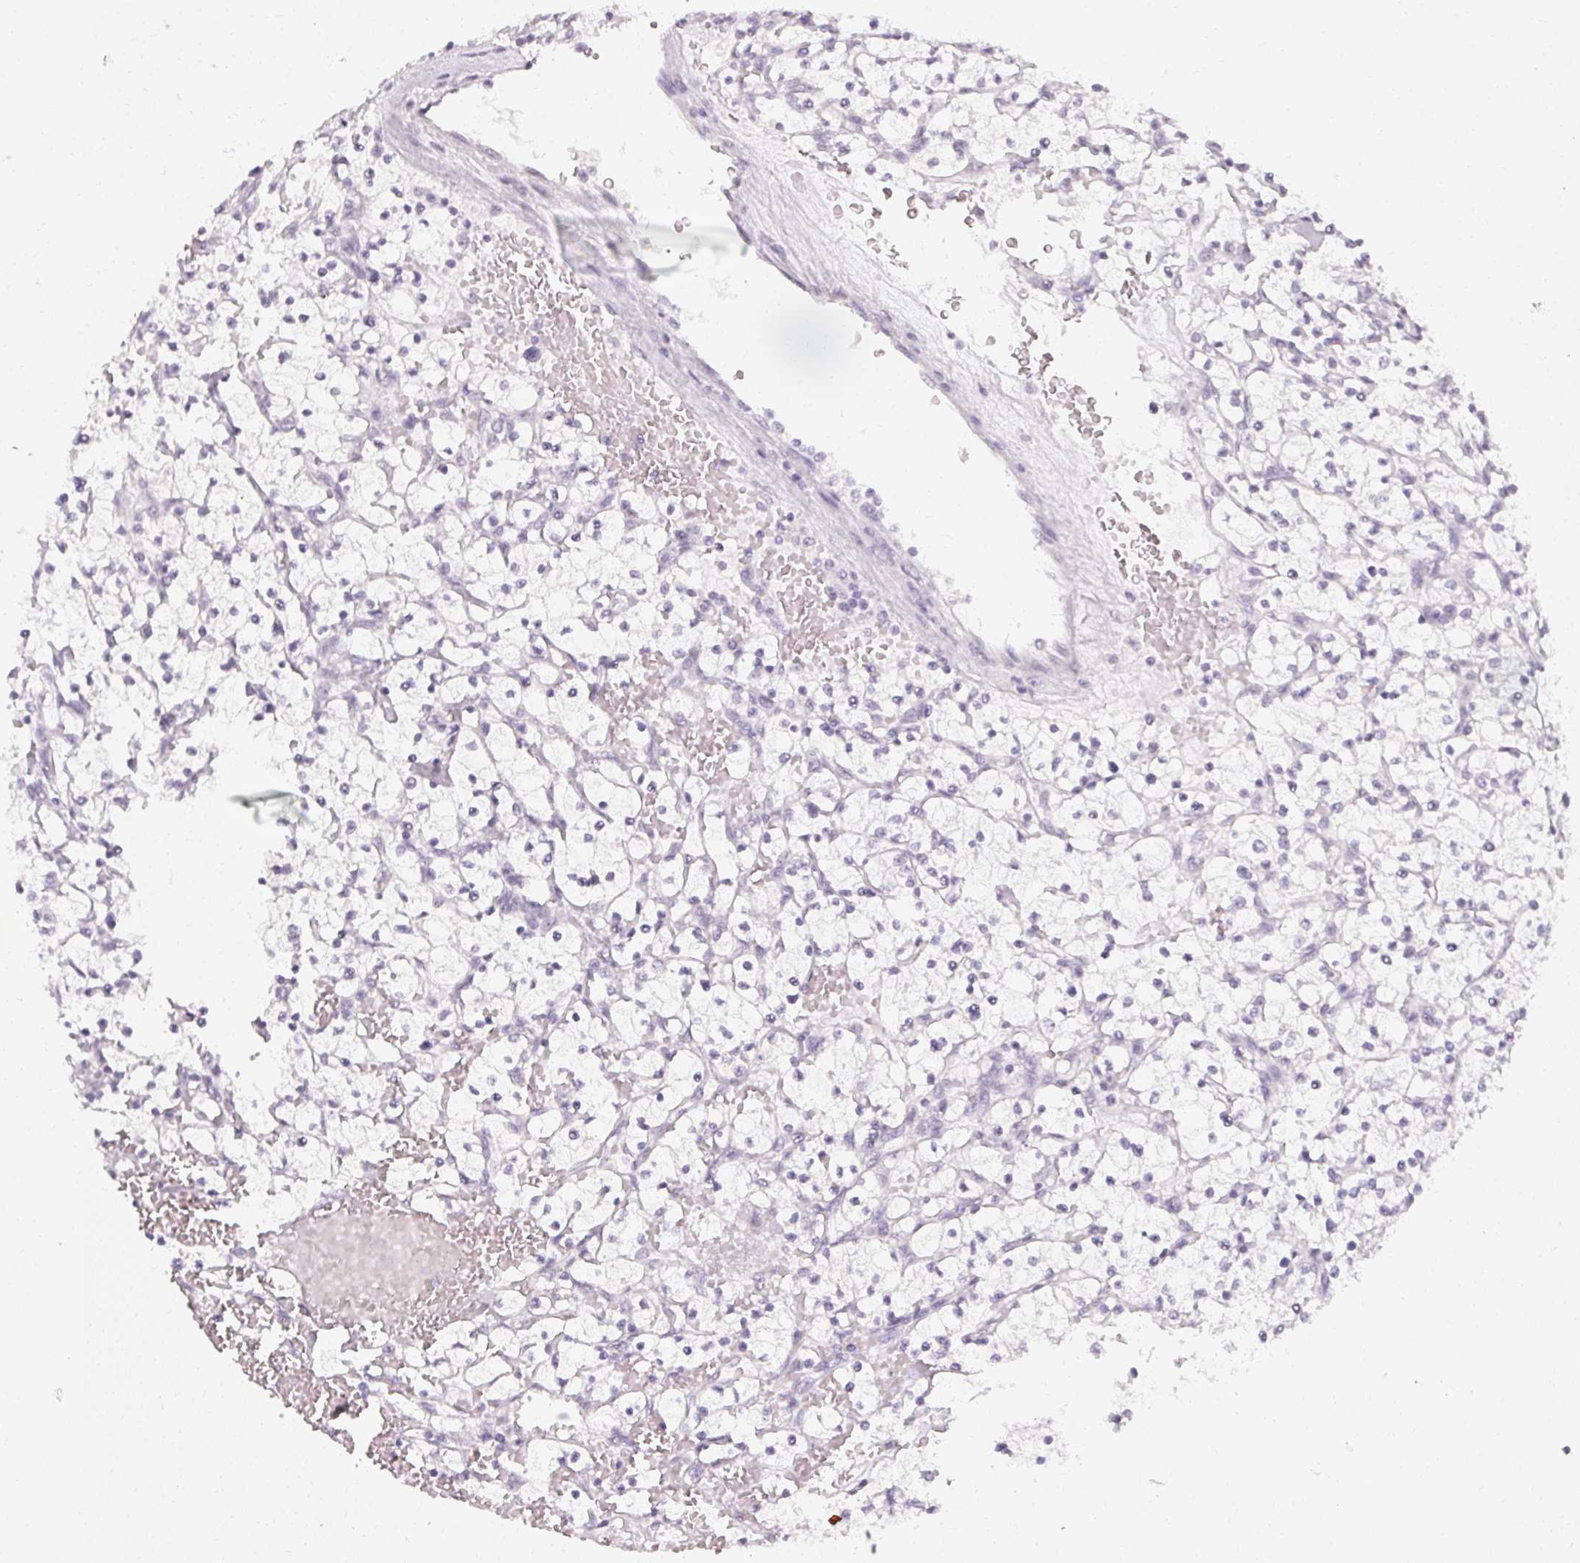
{"staining": {"intensity": "negative", "quantity": "none", "location": "none"}, "tissue": "renal cancer", "cell_type": "Tumor cells", "image_type": "cancer", "snomed": [{"axis": "morphology", "description": "Adenocarcinoma, NOS"}, {"axis": "topography", "description": "Kidney"}], "caption": "Immunohistochemistry (IHC) micrograph of neoplastic tissue: renal cancer (adenocarcinoma) stained with DAB (3,3'-diaminobenzidine) shows no significant protein staining in tumor cells. (DAB (3,3'-diaminobenzidine) IHC visualized using brightfield microscopy, high magnification).", "gene": "SYNPR", "patient": {"sex": "female", "age": 64}}